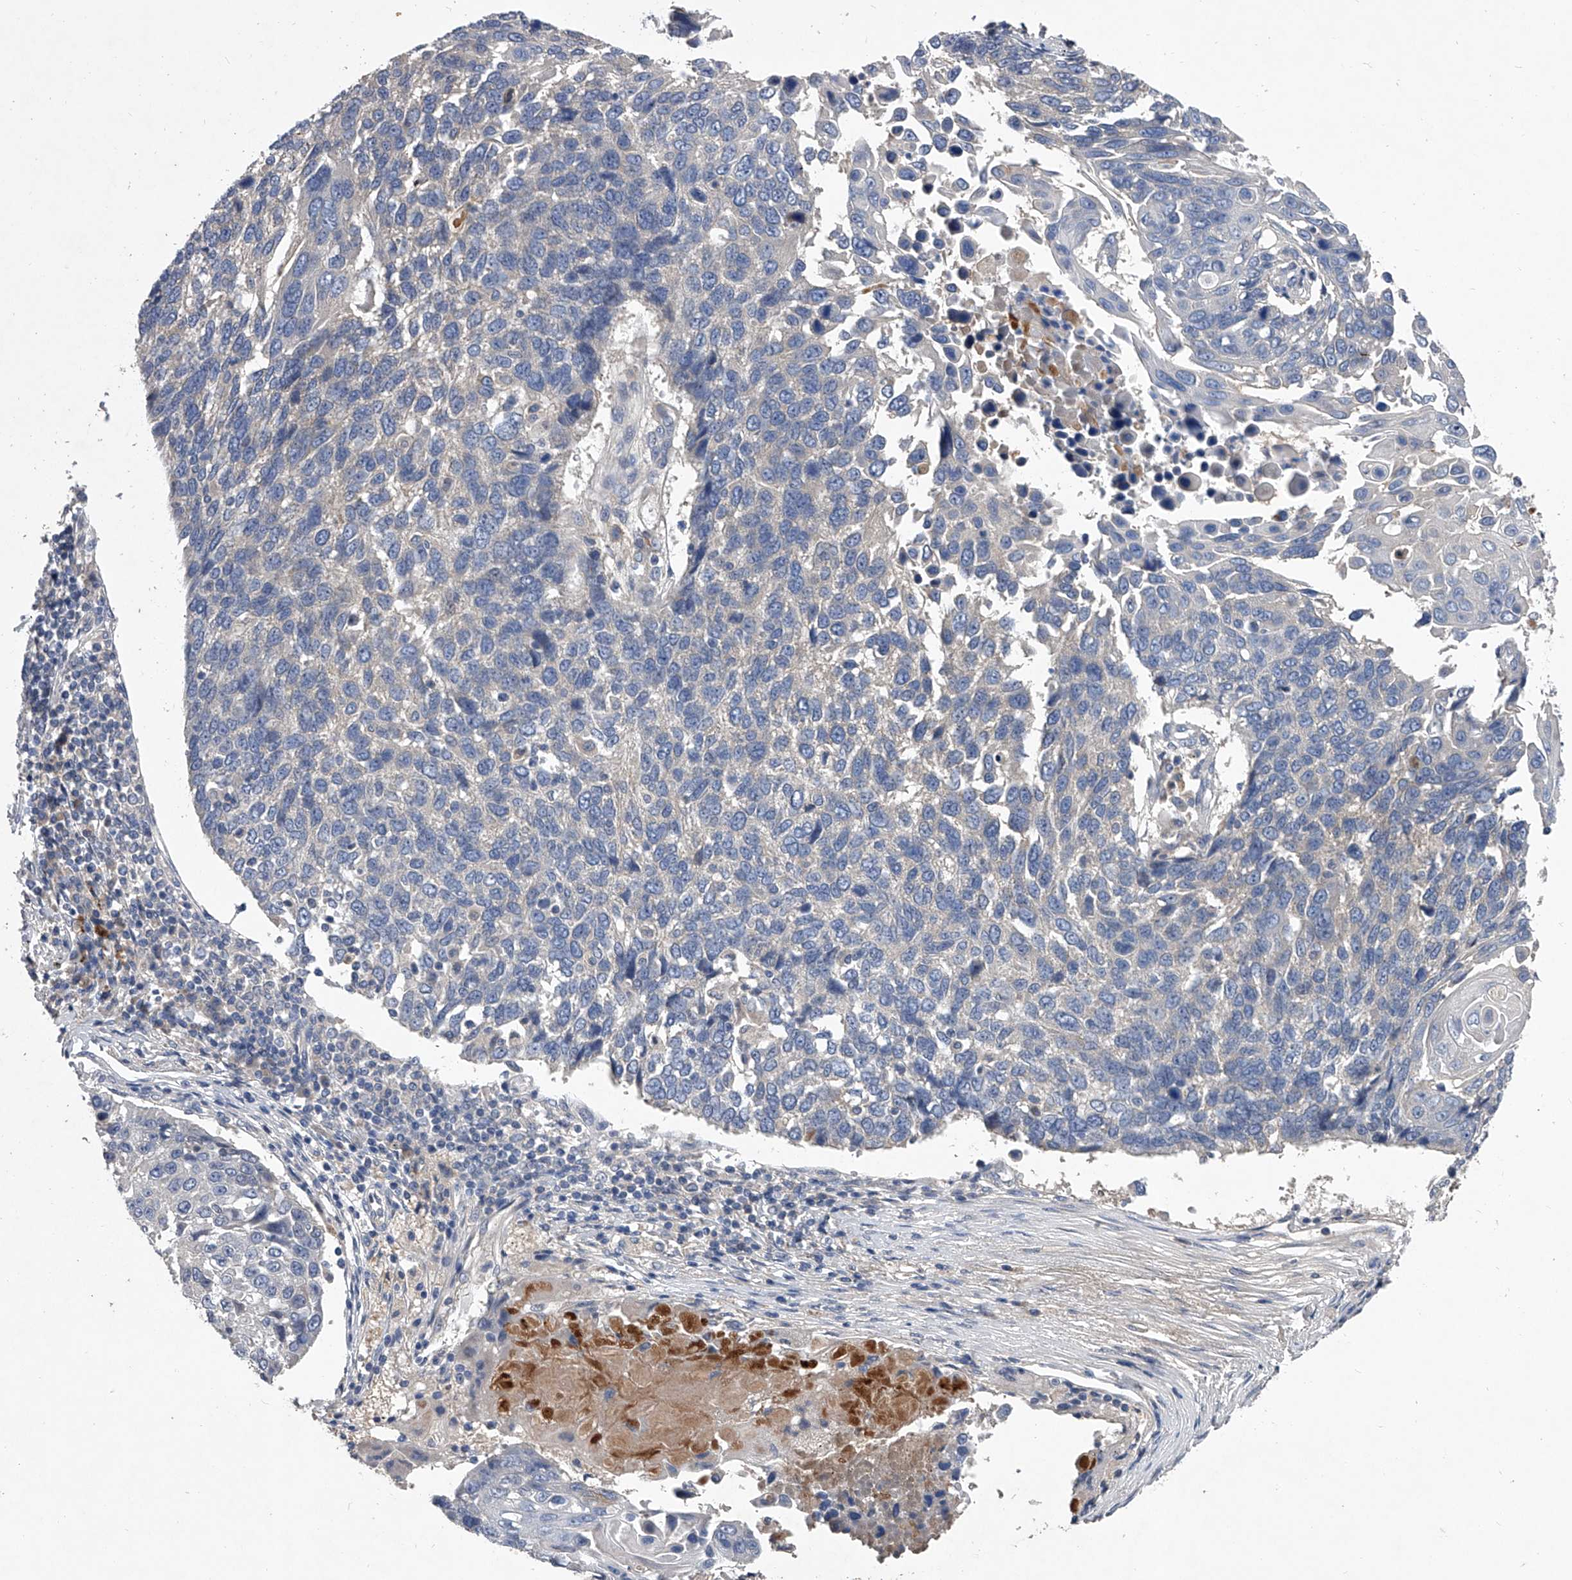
{"staining": {"intensity": "negative", "quantity": "none", "location": "none"}, "tissue": "lung cancer", "cell_type": "Tumor cells", "image_type": "cancer", "snomed": [{"axis": "morphology", "description": "Squamous cell carcinoma, NOS"}, {"axis": "topography", "description": "Lung"}], "caption": "IHC of human squamous cell carcinoma (lung) shows no staining in tumor cells. (Brightfield microscopy of DAB (3,3'-diaminobenzidine) IHC at high magnification).", "gene": "C5", "patient": {"sex": "male", "age": 66}}